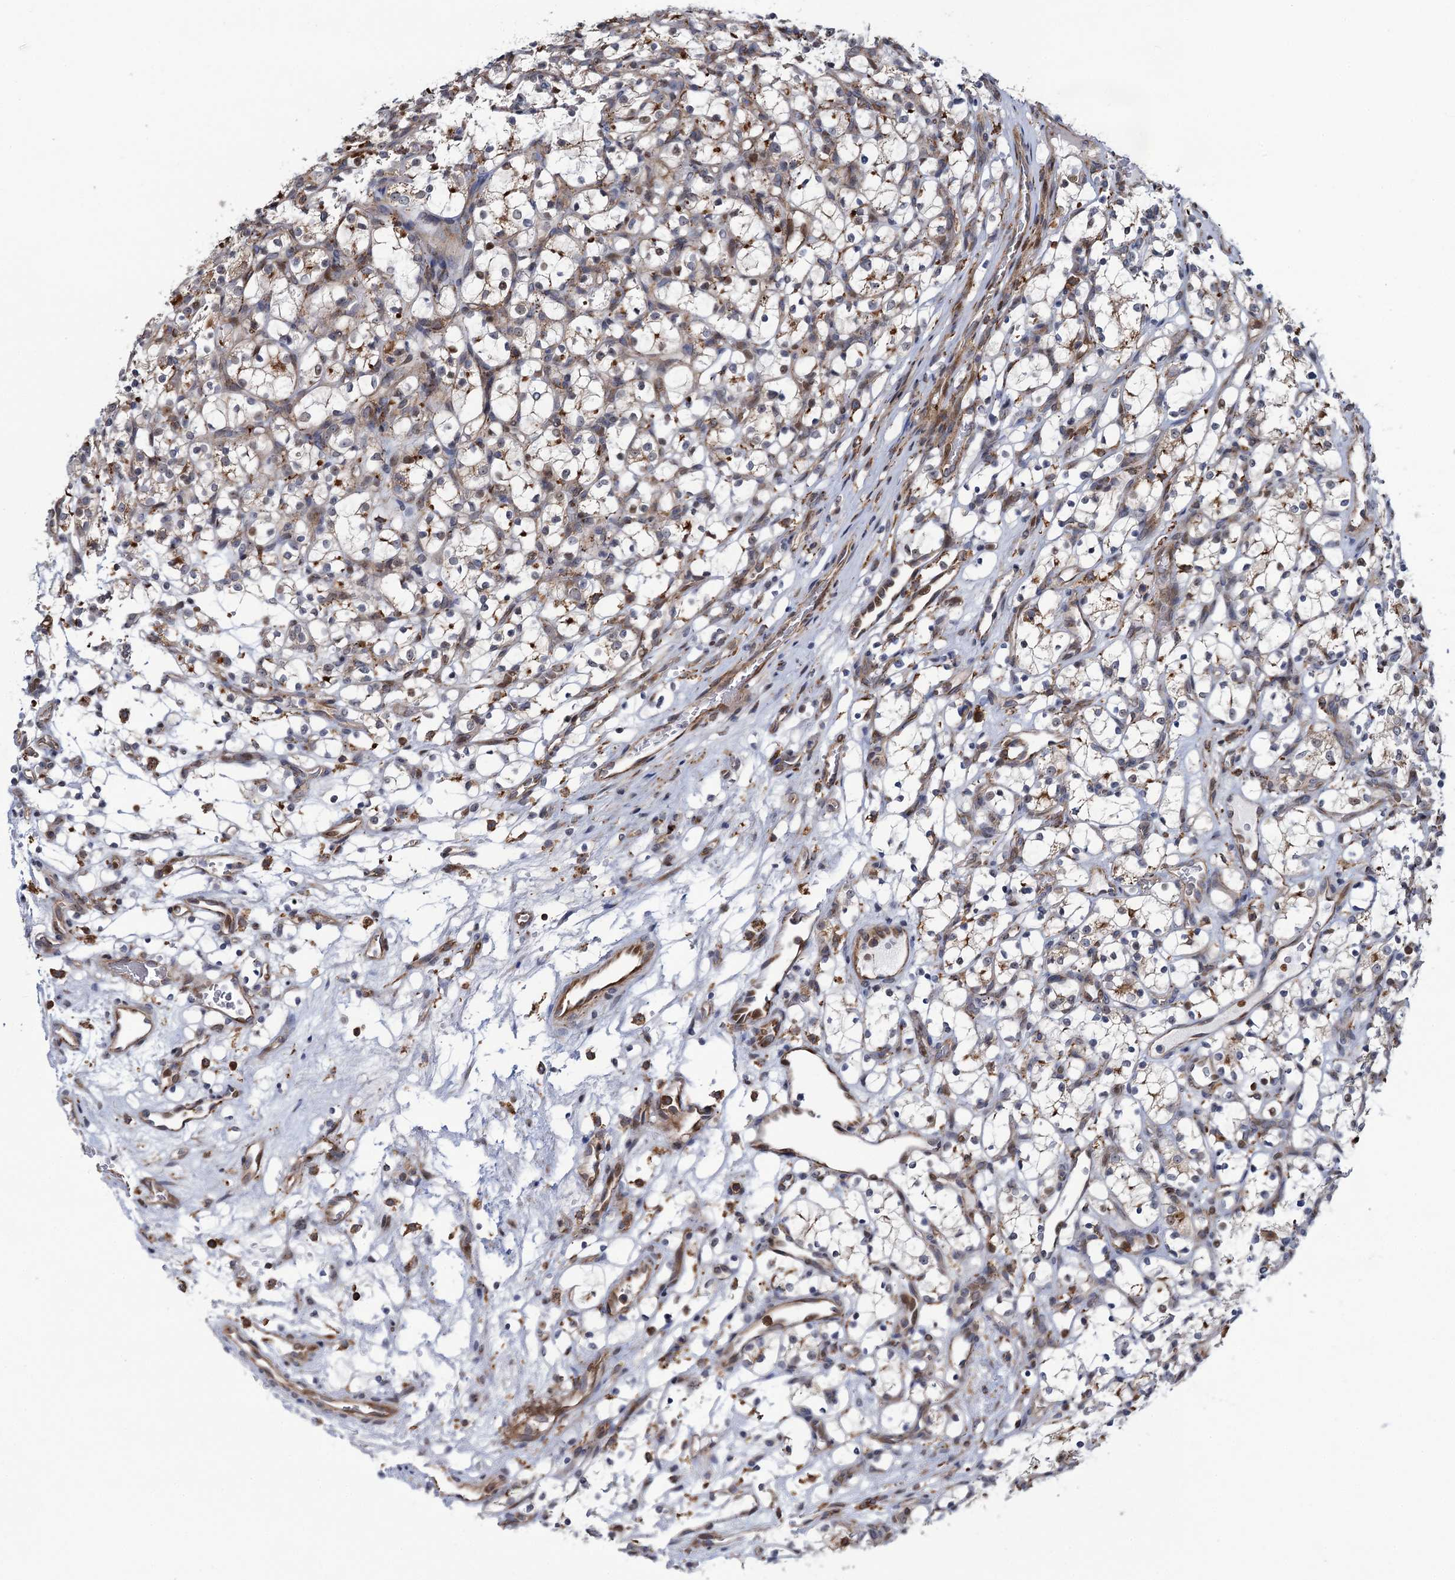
{"staining": {"intensity": "negative", "quantity": "none", "location": "none"}, "tissue": "renal cancer", "cell_type": "Tumor cells", "image_type": "cancer", "snomed": [{"axis": "morphology", "description": "Adenocarcinoma, NOS"}, {"axis": "topography", "description": "Kidney"}], "caption": "A micrograph of adenocarcinoma (renal) stained for a protein demonstrates no brown staining in tumor cells.", "gene": "CCDC102A", "patient": {"sex": "female", "age": 69}}